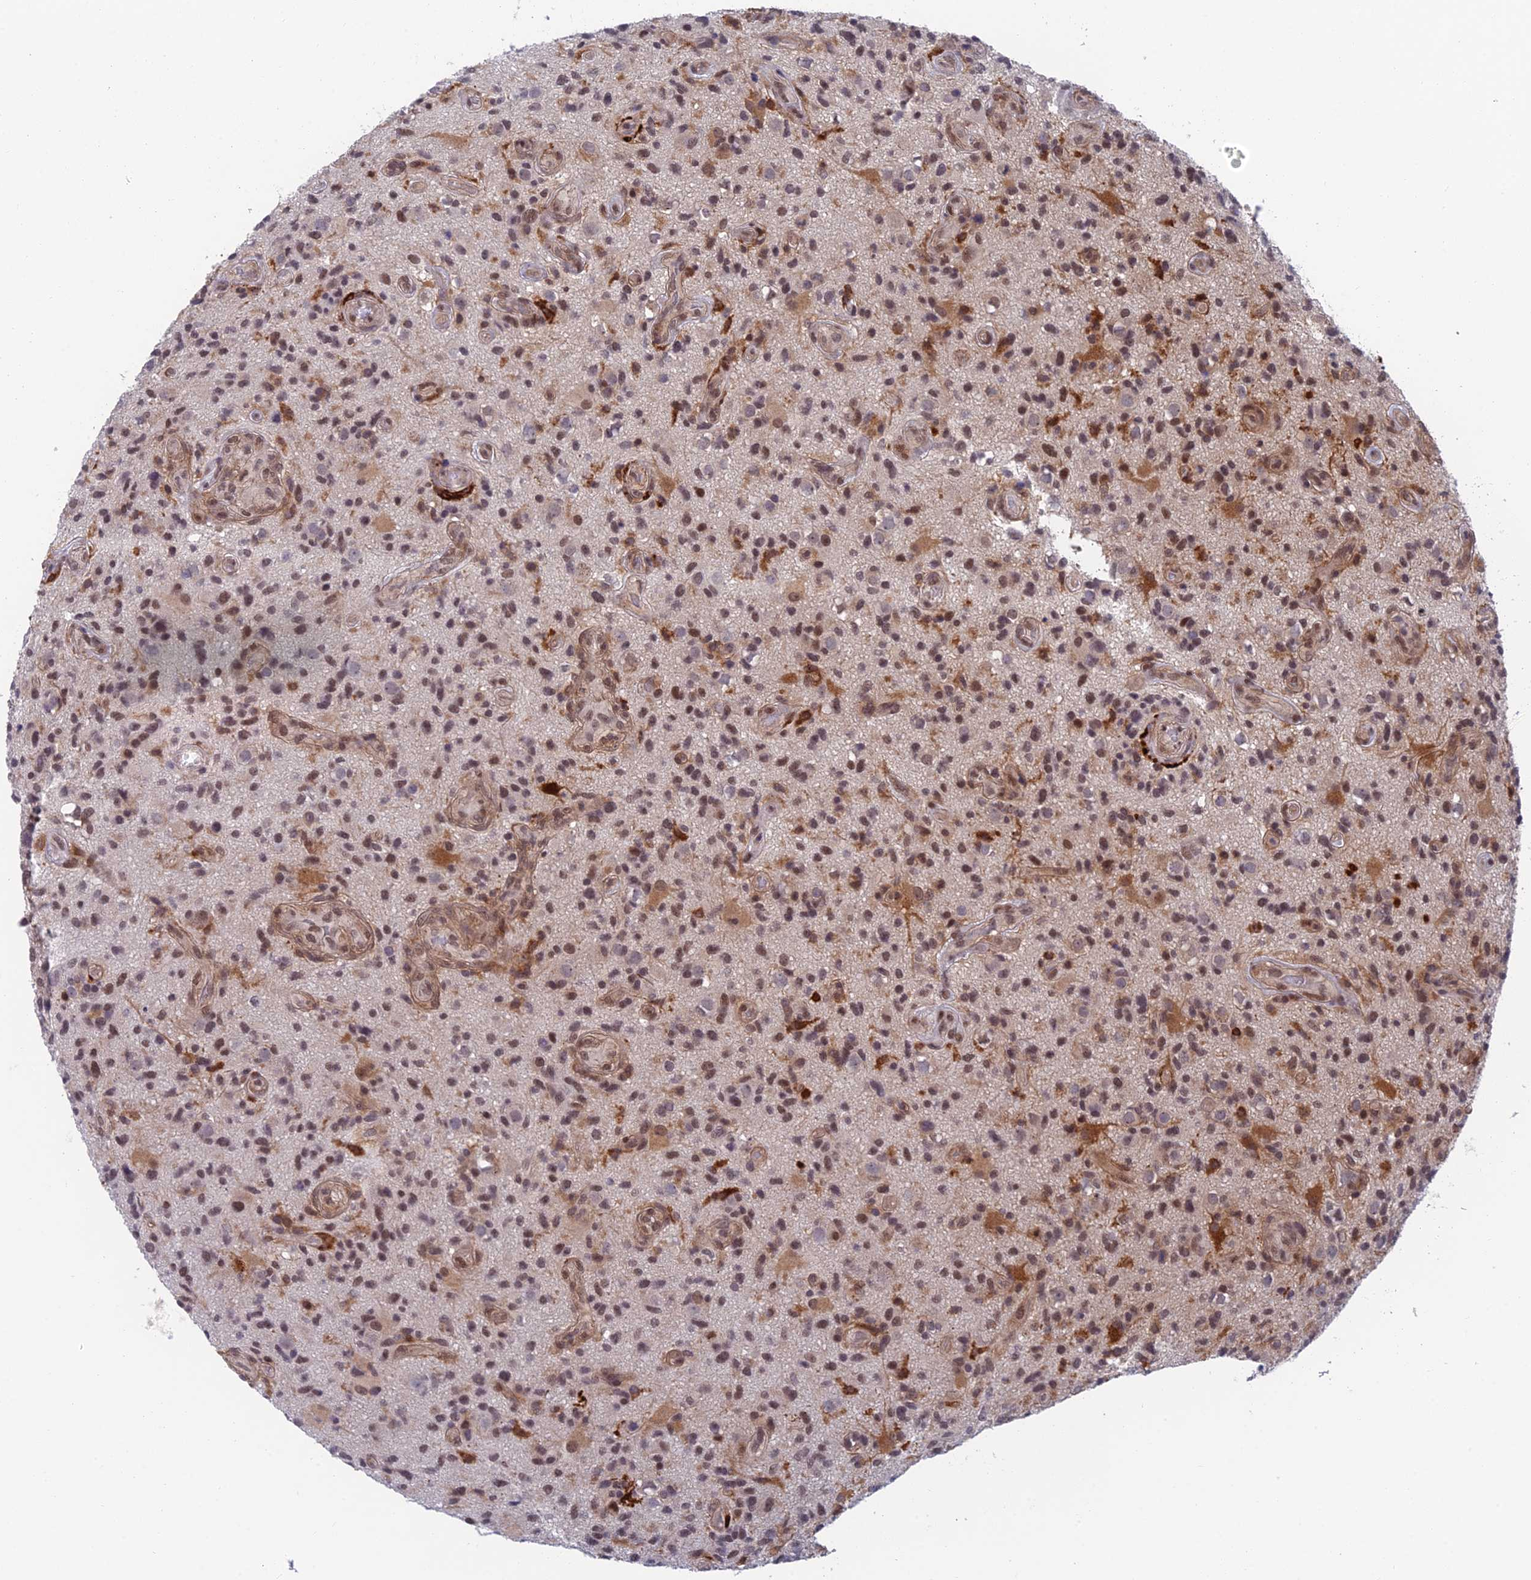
{"staining": {"intensity": "moderate", "quantity": "25%-75%", "location": "cytoplasmic/membranous,nuclear"}, "tissue": "glioma", "cell_type": "Tumor cells", "image_type": "cancer", "snomed": [{"axis": "morphology", "description": "Glioma, malignant, High grade"}, {"axis": "topography", "description": "Brain"}], "caption": "High-magnification brightfield microscopy of glioma stained with DAB (3,3'-diaminobenzidine) (brown) and counterstained with hematoxylin (blue). tumor cells exhibit moderate cytoplasmic/membranous and nuclear staining is appreciated in about25%-75% of cells.", "gene": "NSMCE1", "patient": {"sex": "male", "age": 47}}